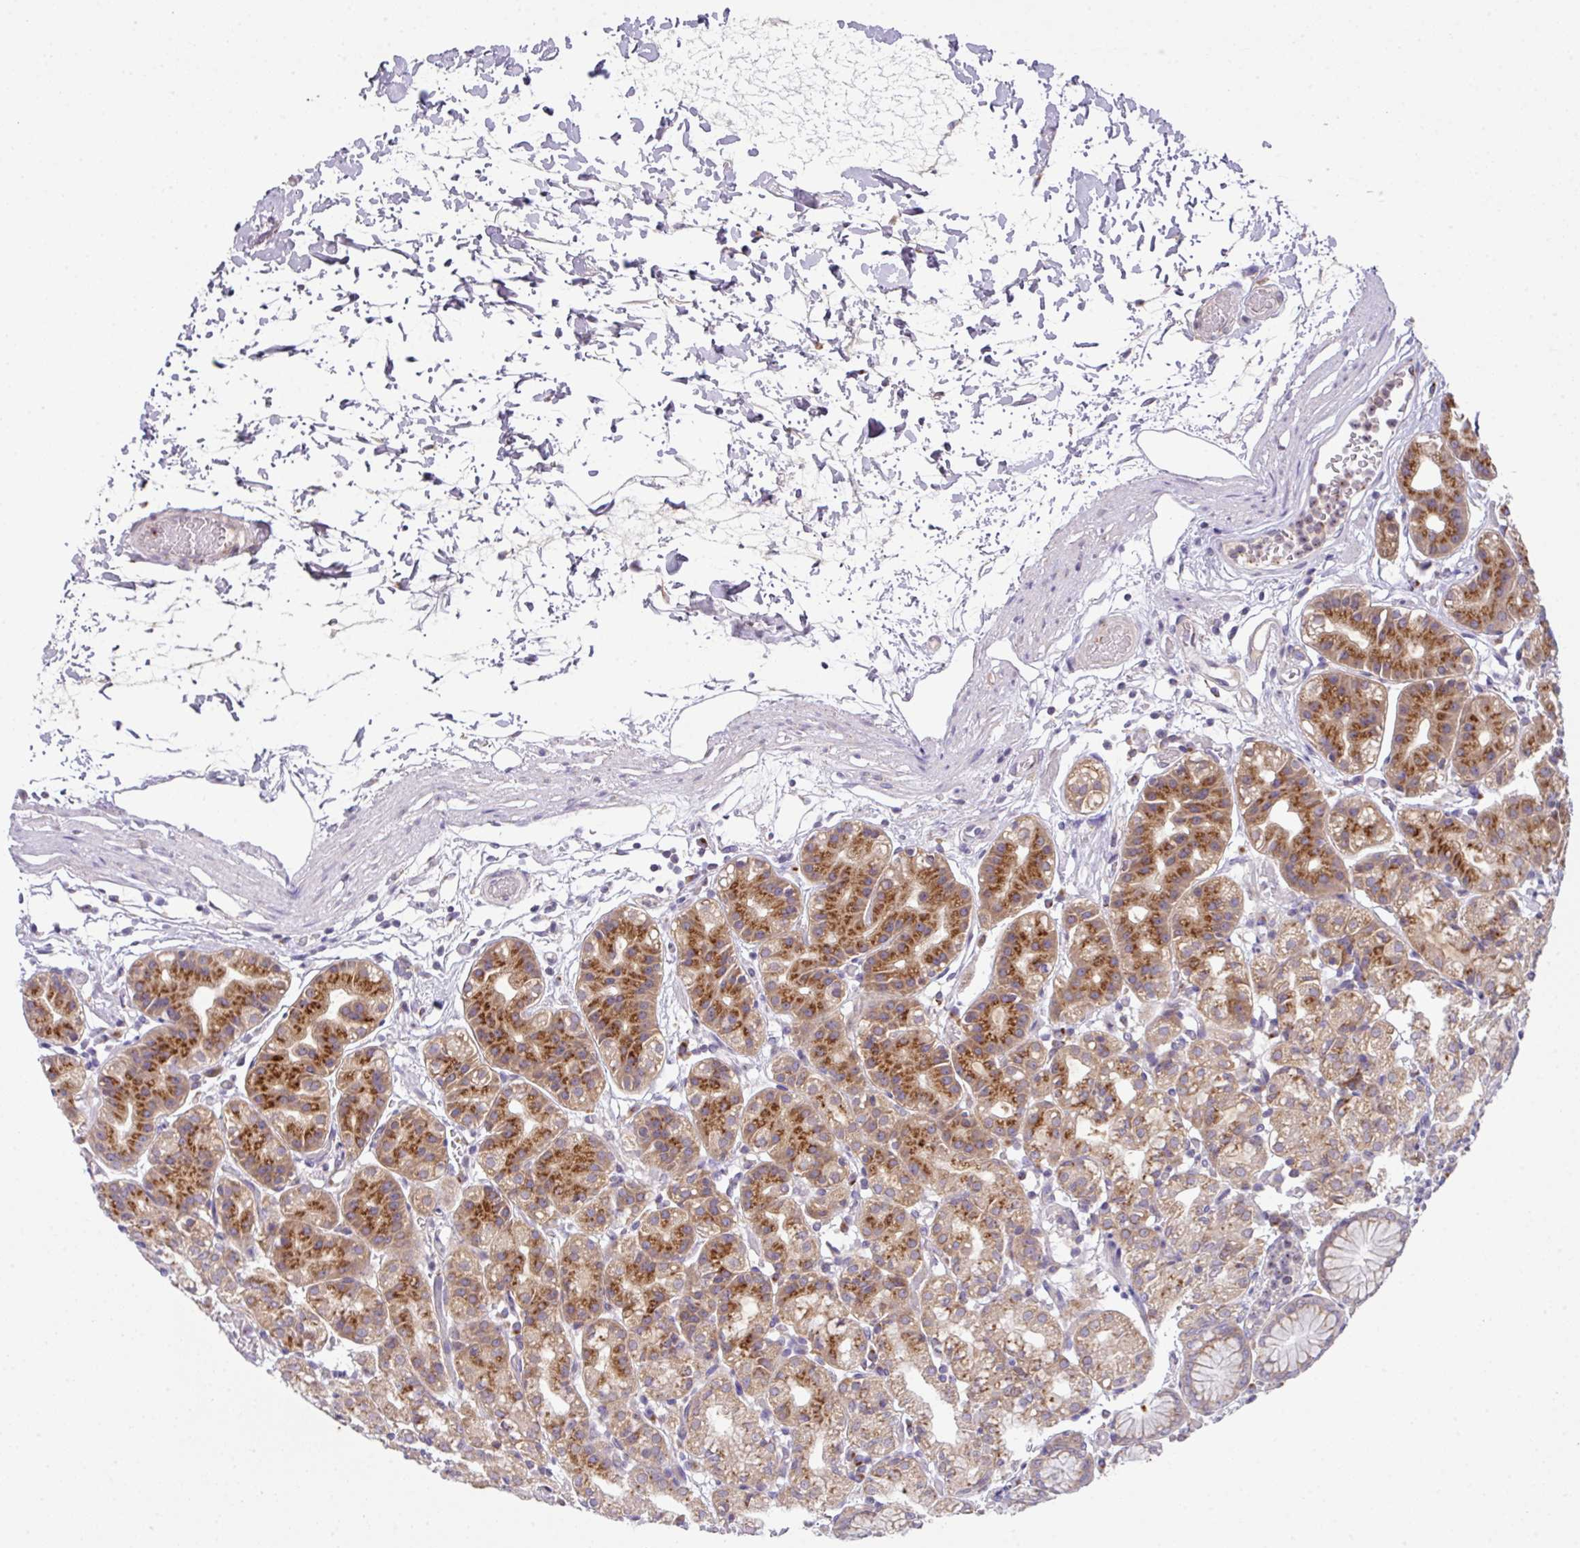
{"staining": {"intensity": "strong", "quantity": "25%-75%", "location": "cytoplasmic/membranous"}, "tissue": "stomach", "cell_type": "Glandular cells", "image_type": "normal", "snomed": [{"axis": "morphology", "description": "Normal tissue, NOS"}, {"axis": "topography", "description": "Stomach"}], "caption": "Unremarkable stomach displays strong cytoplasmic/membranous expression in about 25%-75% of glandular cells, visualized by immunohistochemistry.", "gene": "VTI1A", "patient": {"sex": "female", "age": 57}}